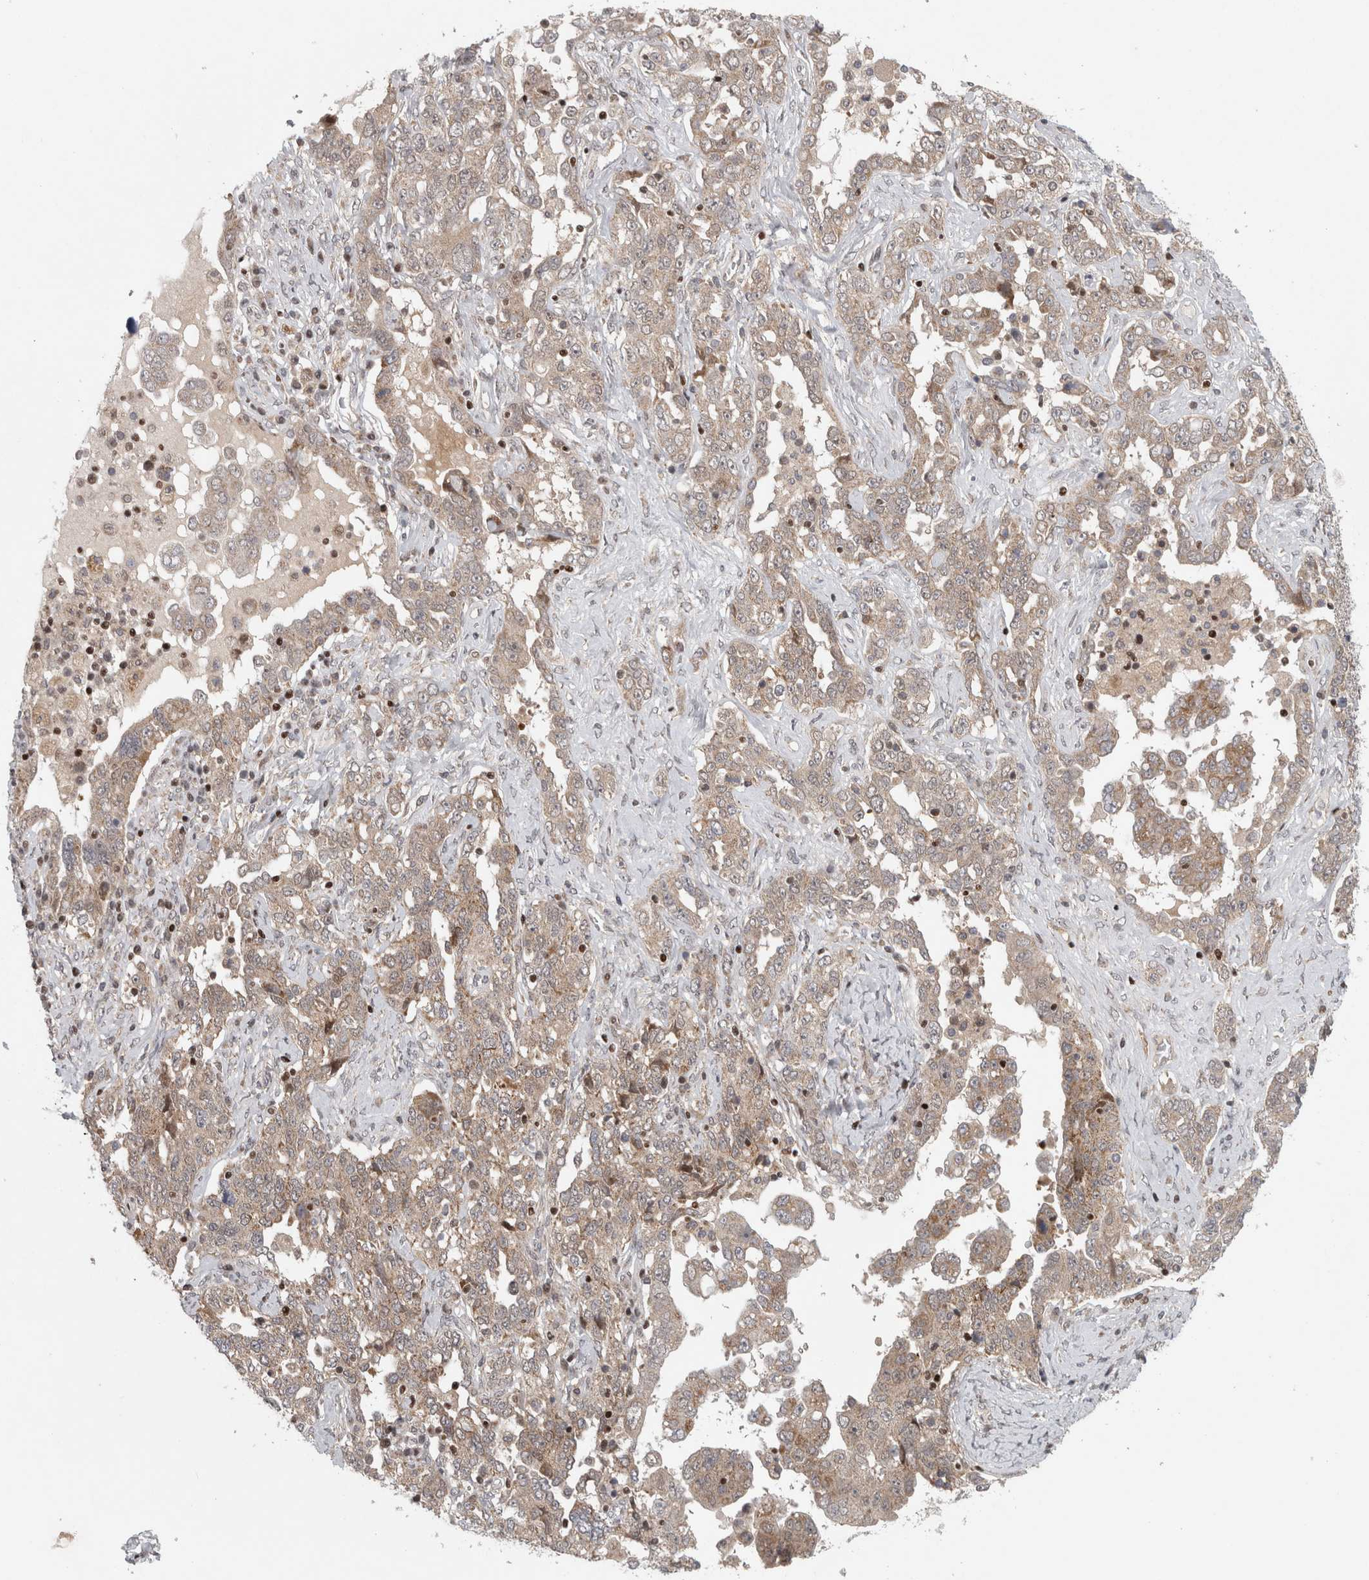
{"staining": {"intensity": "weak", "quantity": ">75%", "location": "cytoplasmic/membranous"}, "tissue": "ovarian cancer", "cell_type": "Tumor cells", "image_type": "cancer", "snomed": [{"axis": "morphology", "description": "Carcinoma, endometroid"}, {"axis": "topography", "description": "Ovary"}], "caption": "Protein expression analysis of ovarian endometroid carcinoma shows weak cytoplasmic/membranous staining in approximately >75% of tumor cells. The staining is performed using DAB (3,3'-diaminobenzidine) brown chromogen to label protein expression. The nuclei are counter-stained blue using hematoxylin.", "gene": "KDM8", "patient": {"sex": "female", "age": 62}}